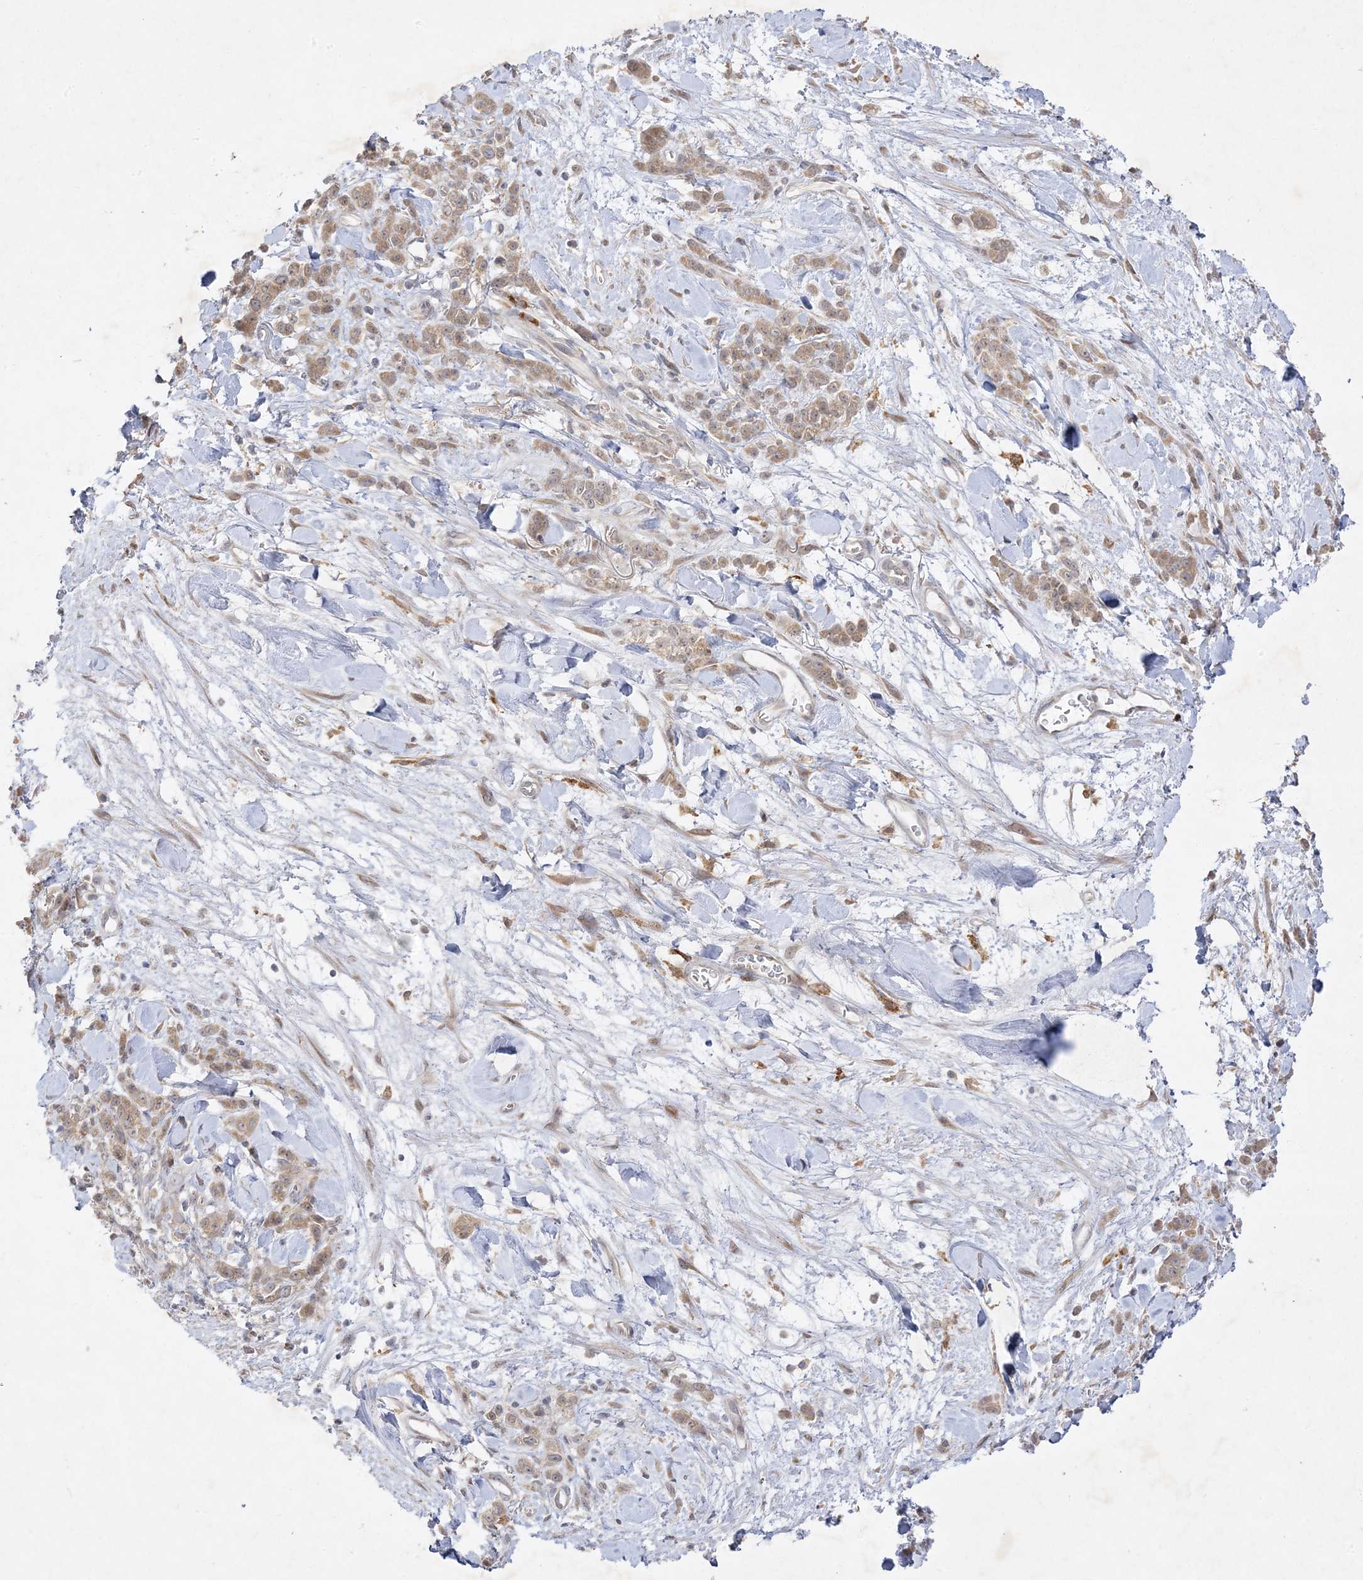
{"staining": {"intensity": "weak", "quantity": ">75%", "location": "cytoplasmic/membranous"}, "tissue": "stomach cancer", "cell_type": "Tumor cells", "image_type": "cancer", "snomed": [{"axis": "morphology", "description": "Normal tissue, NOS"}, {"axis": "morphology", "description": "Adenocarcinoma, NOS"}, {"axis": "topography", "description": "Stomach"}], "caption": "Human stomach adenocarcinoma stained with a brown dye reveals weak cytoplasmic/membranous positive expression in about >75% of tumor cells.", "gene": "C2CD2", "patient": {"sex": "male", "age": 82}}